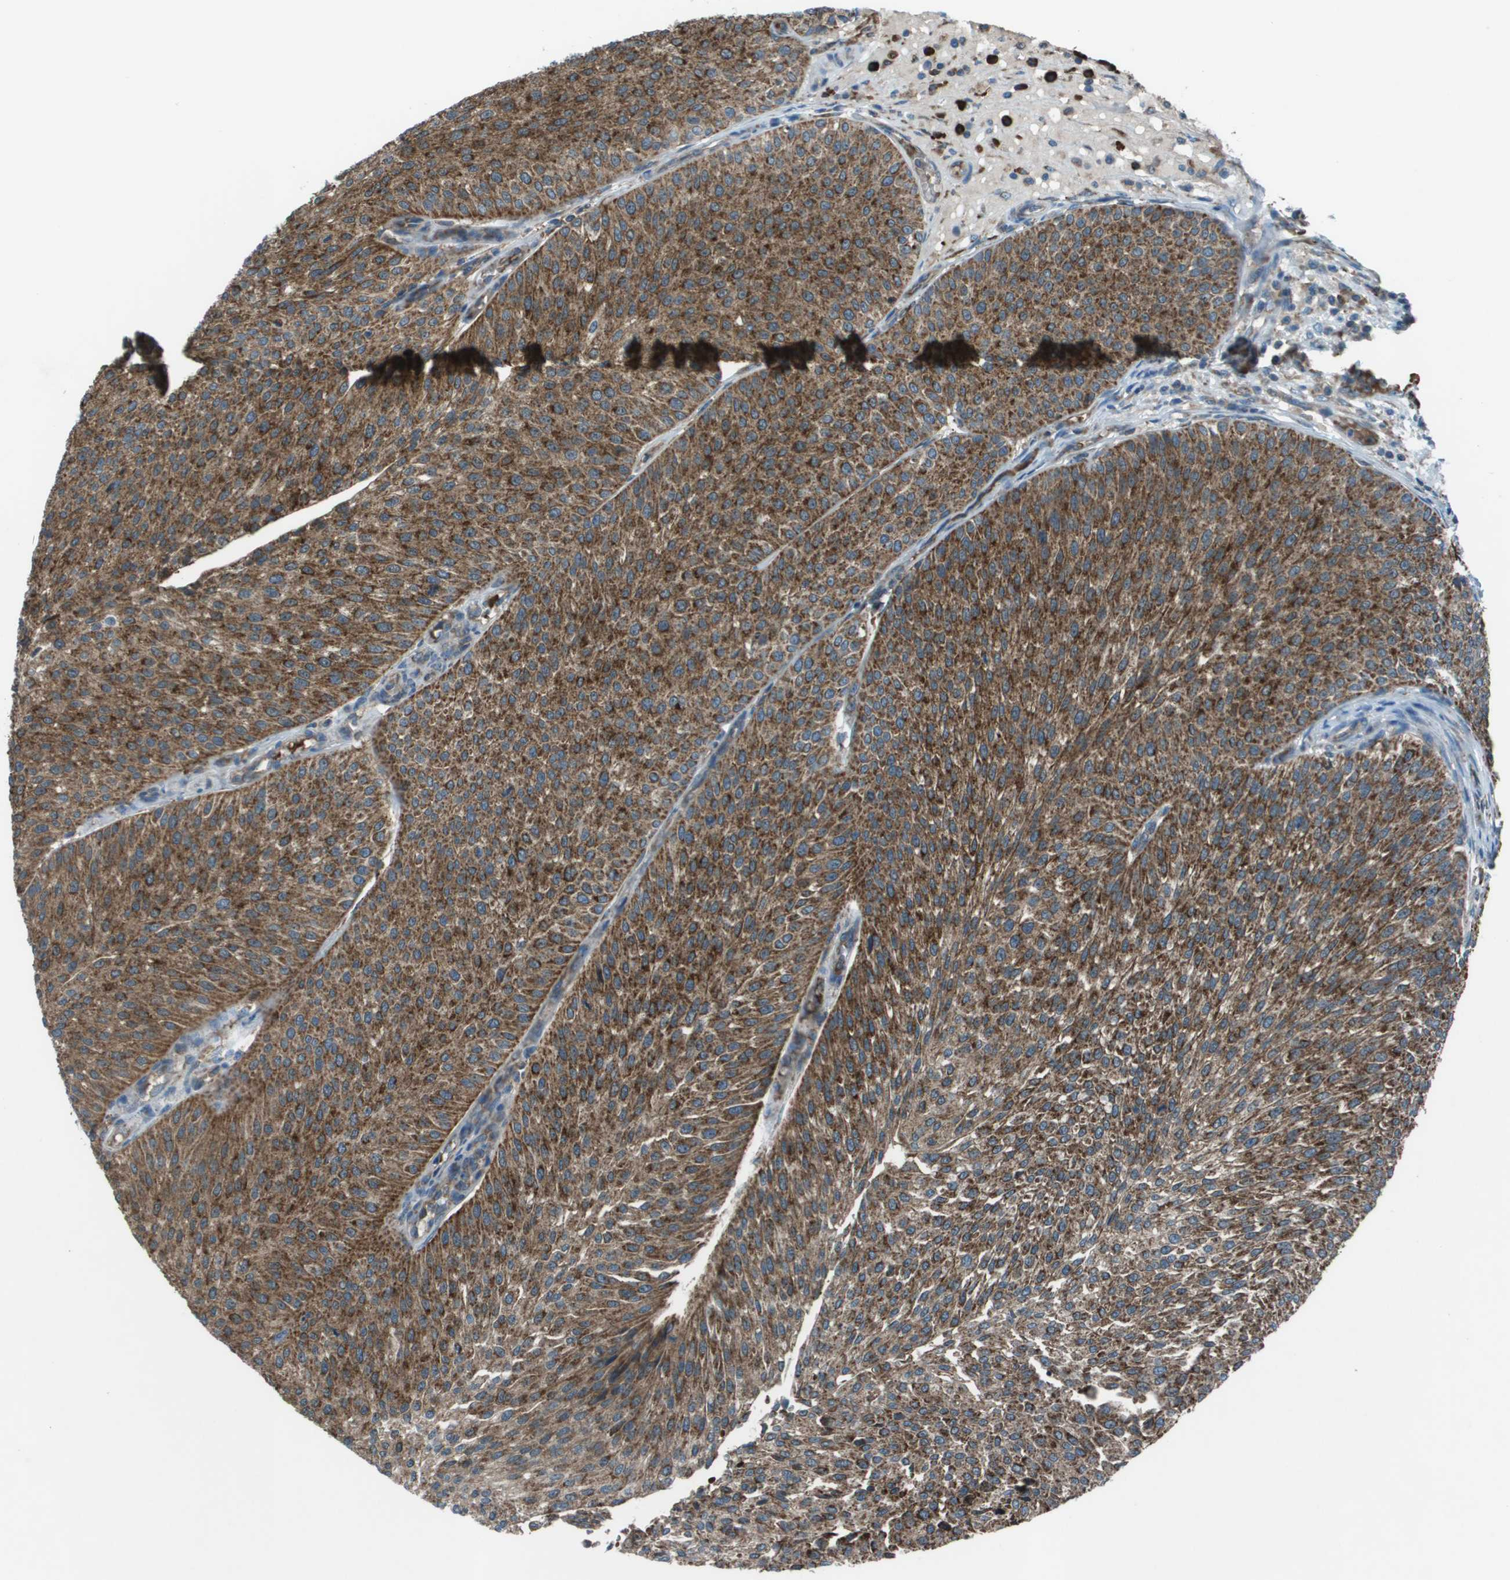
{"staining": {"intensity": "strong", "quantity": ">75%", "location": "cytoplasmic/membranous"}, "tissue": "urothelial cancer", "cell_type": "Tumor cells", "image_type": "cancer", "snomed": [{"axis": "morphology", "description": "Urothelial carcinoma, Low grade"}, {"axis": "topography", "description": "Smooth muscle"}, {"axis": "topography", "description": "Urinary bladder"}], "caption": "Immunohistochemistry staining of low-grade urothelial carcinoma, which displays high levels of strong cytoplasmic/membranous positivity in approximately >75% of tumor cells indicating strong cytoplasmic/membranous protein staining. The staining was performed using DAB (3,3'-diaminobenzidine) (brown) for protein detection and nuclei were counterstained in hematoxylin (blue).", "gene": "UTS2", "patient": {"sex": "male", "age": 60}}